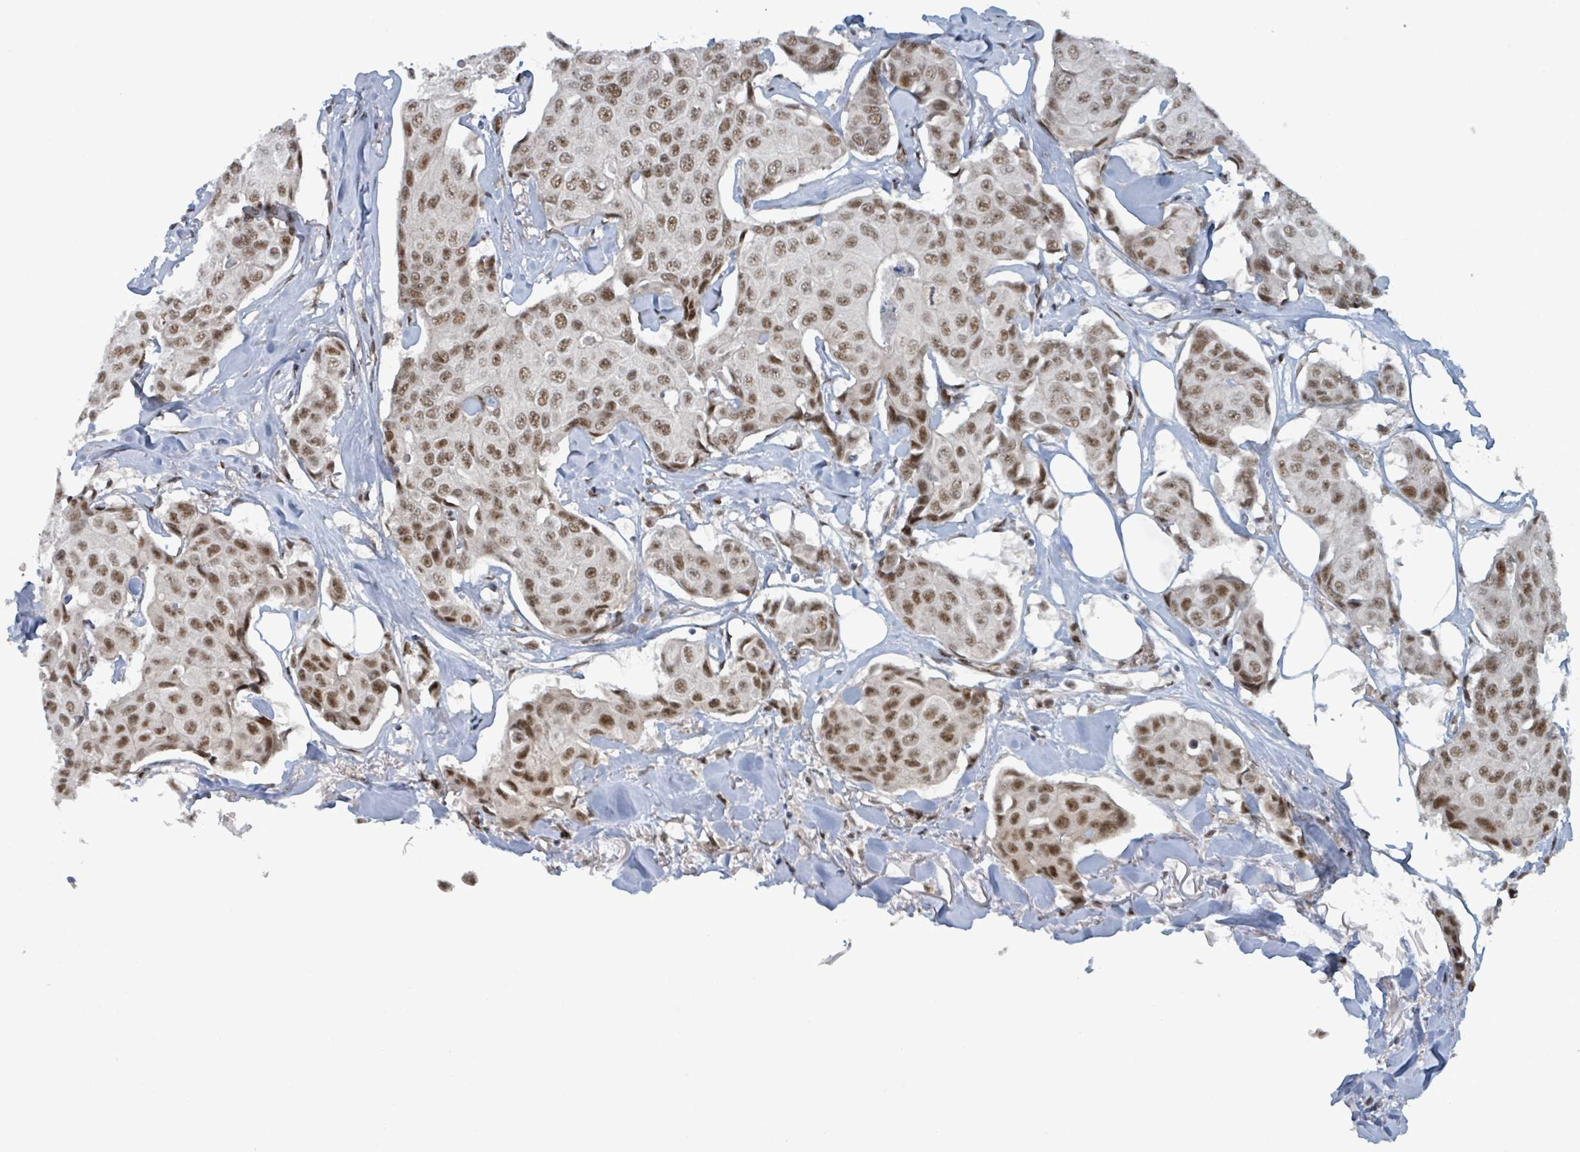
{"staining": {"intensity": "moderate", "quantity": ">75%", "location": "nuclear"}, "tissue": "breast cancer", "cell_type": "Tumor cells", "image_type": "cancer", "snomed": [{"axis": "morphology", "description": "Duct carcinoma"}, {"axis": "topography", "description": "Breast"}], "caption": "Immunohistochemical staining of human breast cancer (infiltrating ductal carcinoma) exhibits medium levels of moderate nuclear staining in about >75% of tumor cells. The staining is performed using DAB (3,3'-diaminobenzidine) brown chromogen to label protein expression. The nuclei are counter-stained blue using hematoxylin.", "gene": "KLF3", "patient": {"sex": "female", "age": 80}}